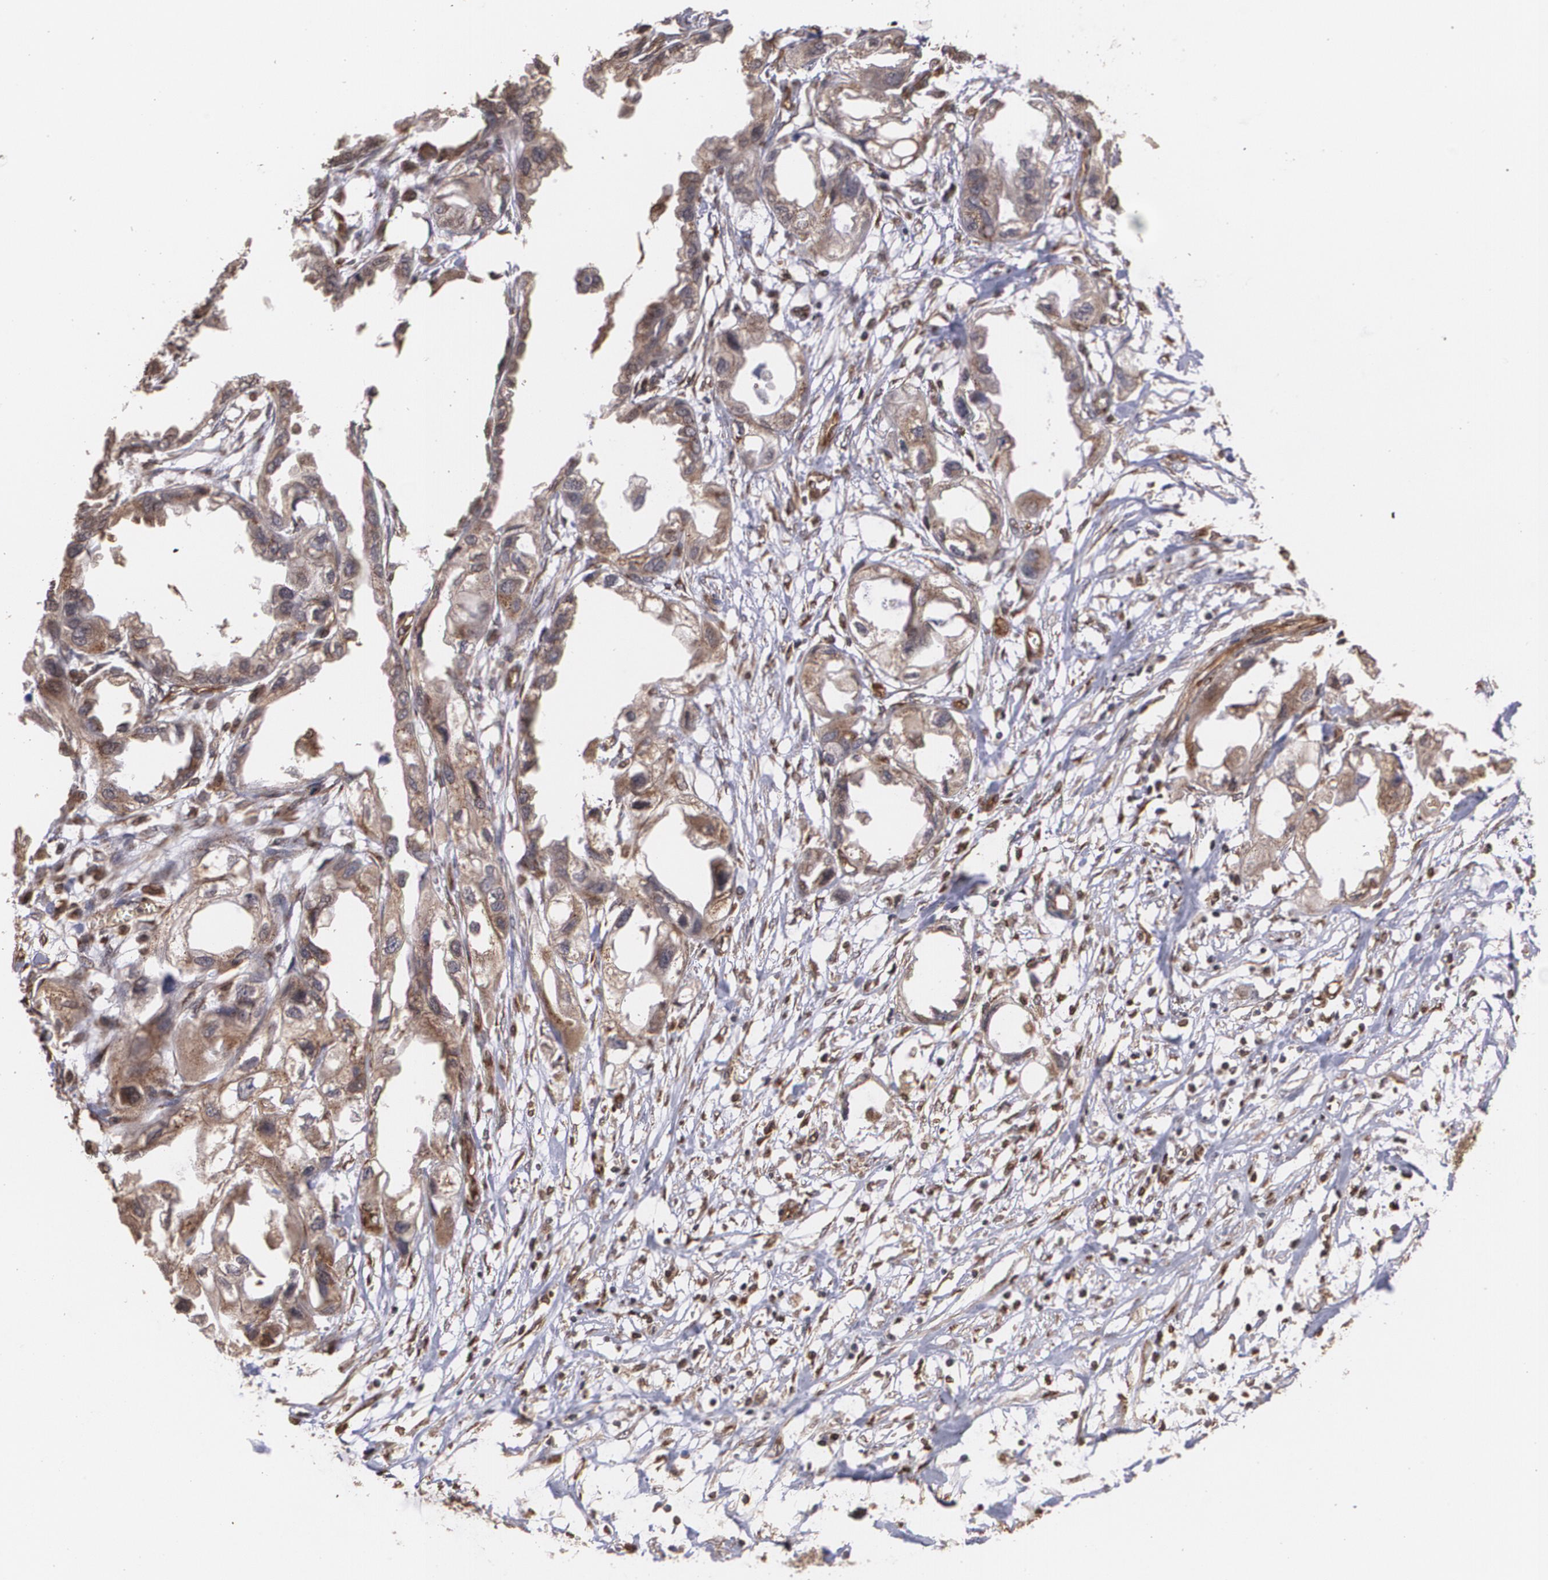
{"staining": {"intensity": "moderate", "quantity": "25%-75%", "location": "cytoplasmic/membranous"}, "tissue": "endometrial cancer", "cell_type": "Tumor cells", "image_type": "cancer", "snomed": [{"axis": "morphology", "description": "Adenocarcinoma, NOS"}, {"axis": "topography", "description": "Endometrium"}], "caption": "Immunohistochemical staining of endometrial adenocarcinoma reveals moderate cytoplasmic/membranous protein expression in approximately 25%-75% of tumor cells.", "gene": "TRIP11", "patient": {"sex": "female", "age": 67}}